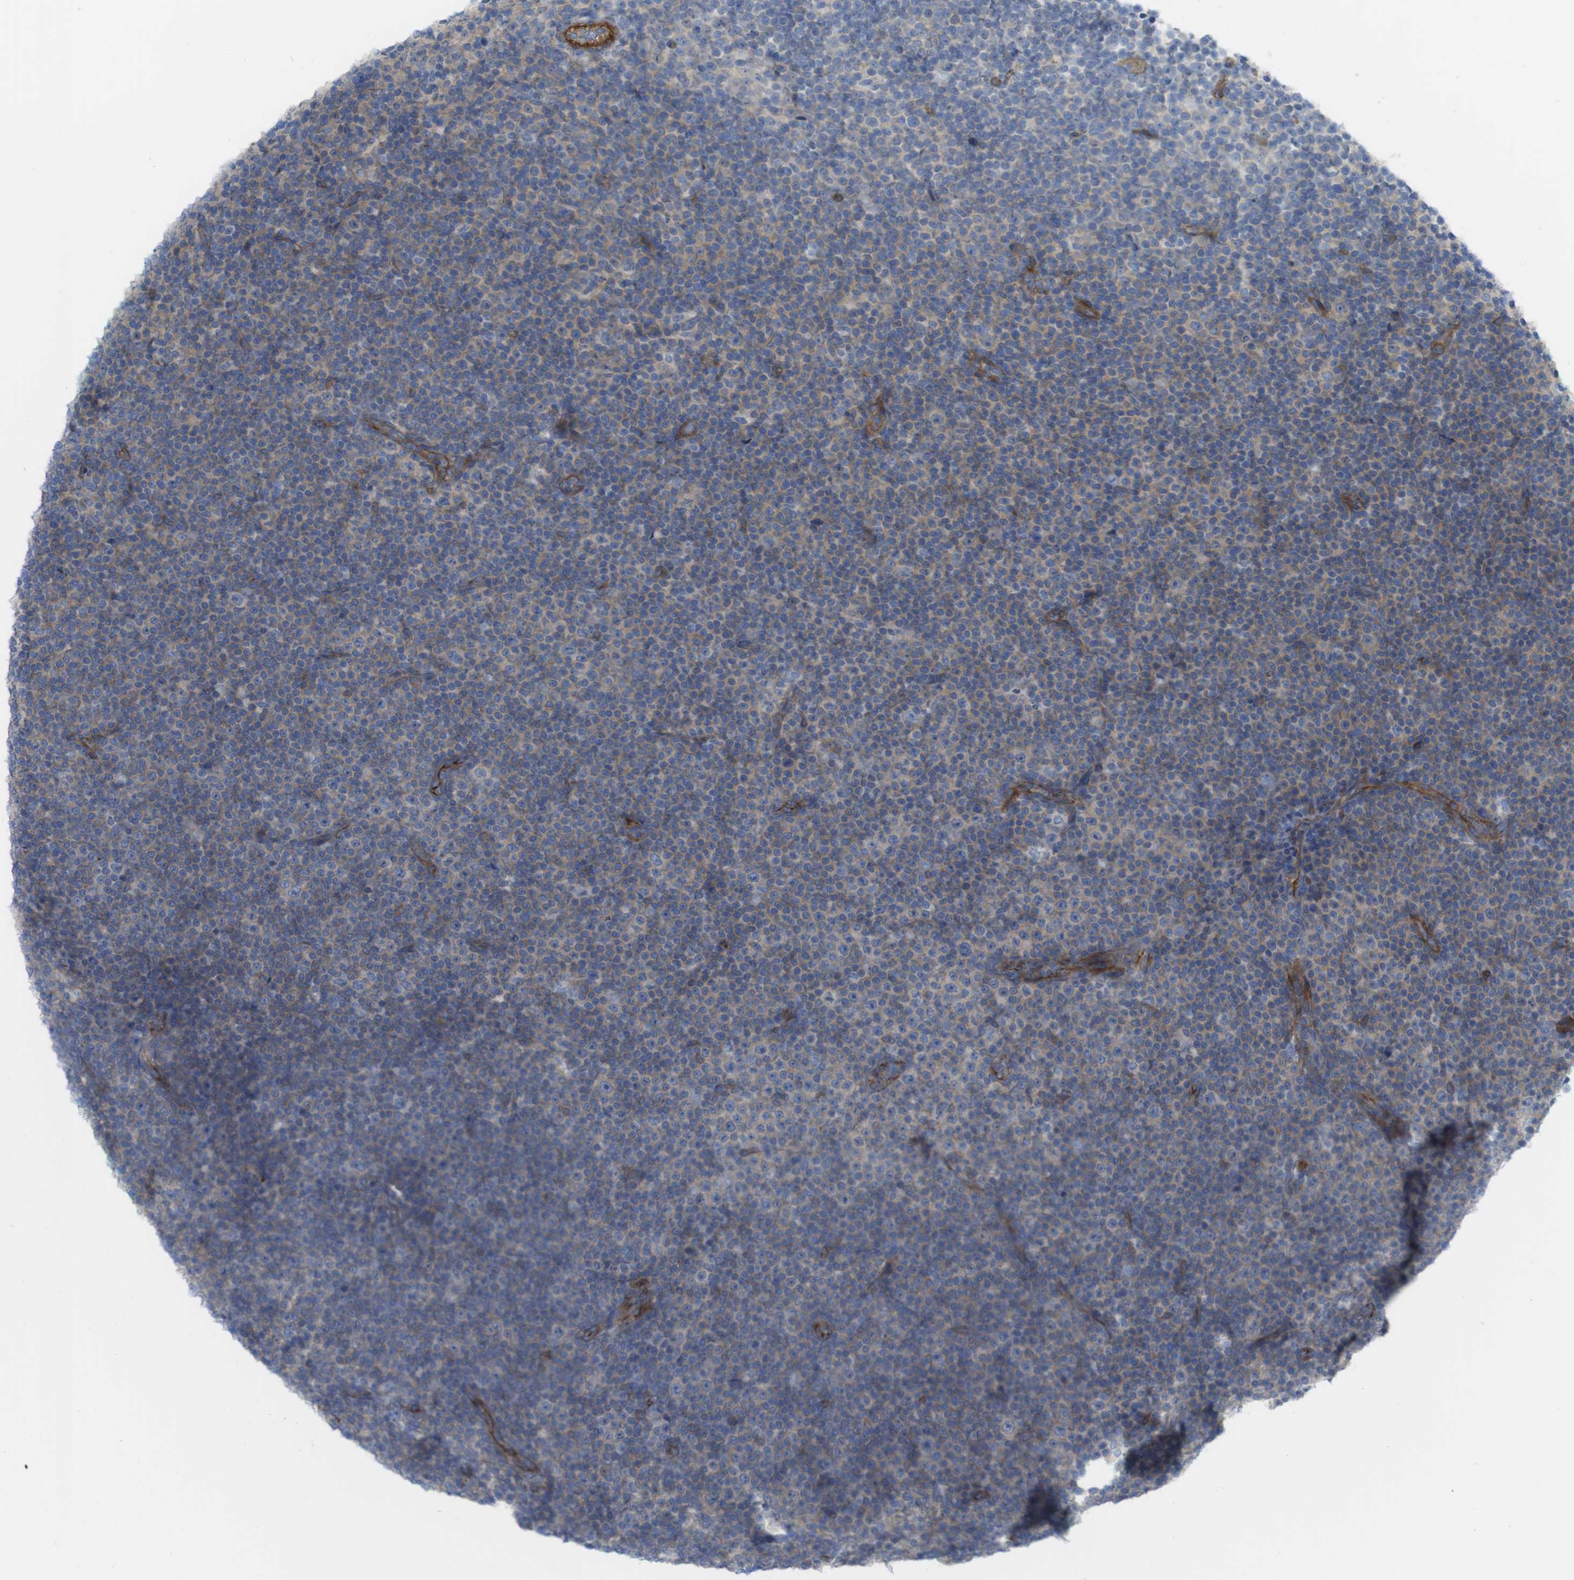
{"staining": {"intensity": "weak", "quantity": "25%-75%", "location": "cytoplasmic/membranous"}, "tissue": "lymphoma", "cell_type": "Tumor cells", "image_type": "cancer", "snomed": [{"axis": "morphology", "description": "Malignant lymphoma, non-Hodgkin's type, Low grade"}, {"axis": "topography", "description": "Lymph node"}], "caption": "This photomicrograph demonstrates IHC staining of low-grade malignant lymphoma, non-Hodgkin's type, with low weak cytoplasmic/membranous expression in about 25%-75% of tumor cells.", "gene": "PREX2", "patient": {"sex": "female", "age": 67}}